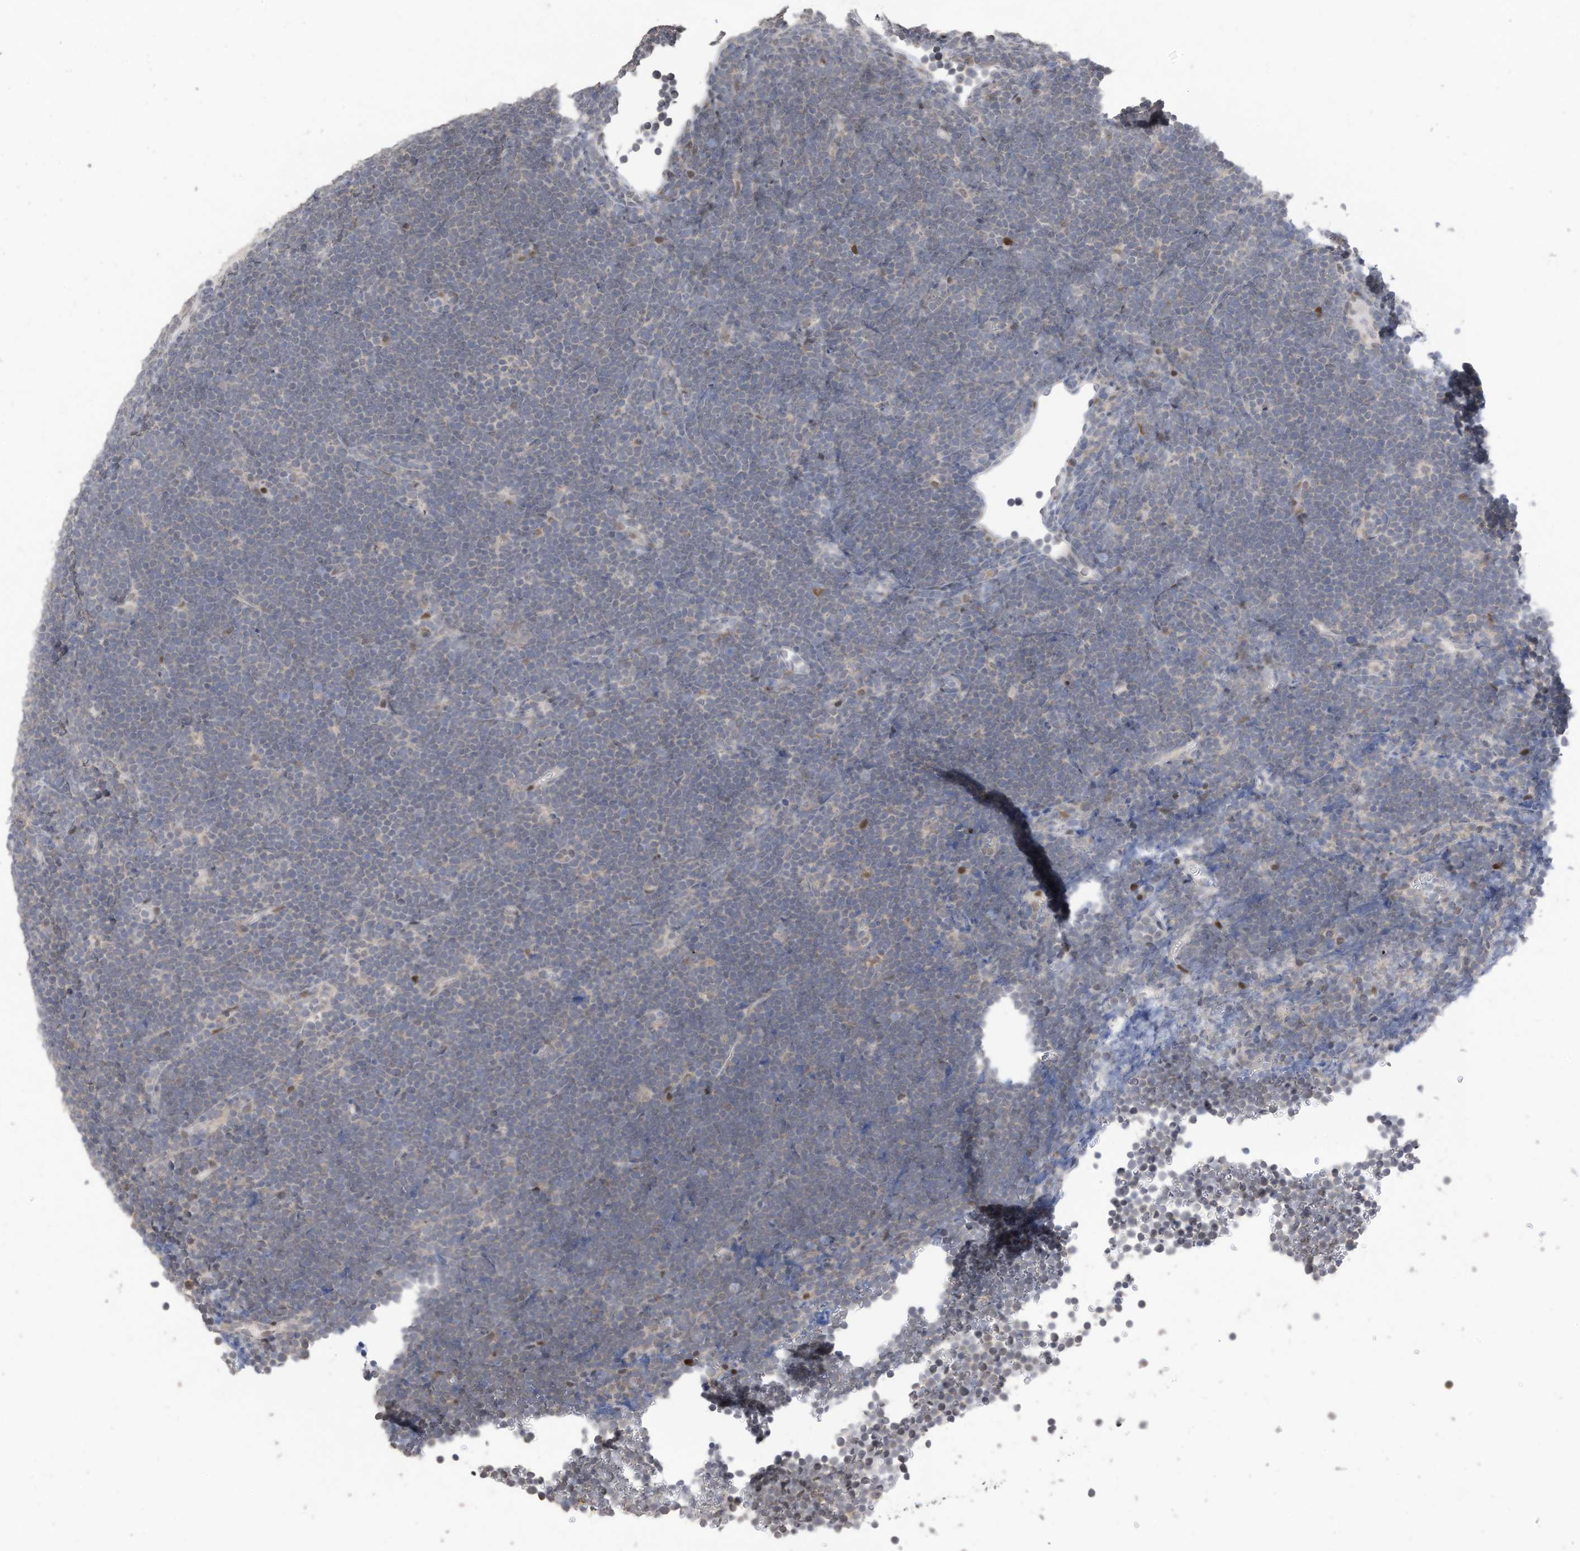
{"staining": {"intensity": "negative", "quantity": "none", "location": "none"}, "tissue": "lymphoma", "cell_type": "Tumor cells", "image_type": "cancer", "snomed": [{"axis": "morphology", "description": "Malignant lymphoma, non-Hodgkin's type, High grade"}, {"axis": "topography", "description": "Lymph node"}], "caption": "Immunohistochemistry (IHC) image of neoplastic tissue: lymphoma stained with DAB demonstrates no significant protein staining in tumor cells.", "gene": "RABL3", "patient": {"sex": "male", "age": 13}}